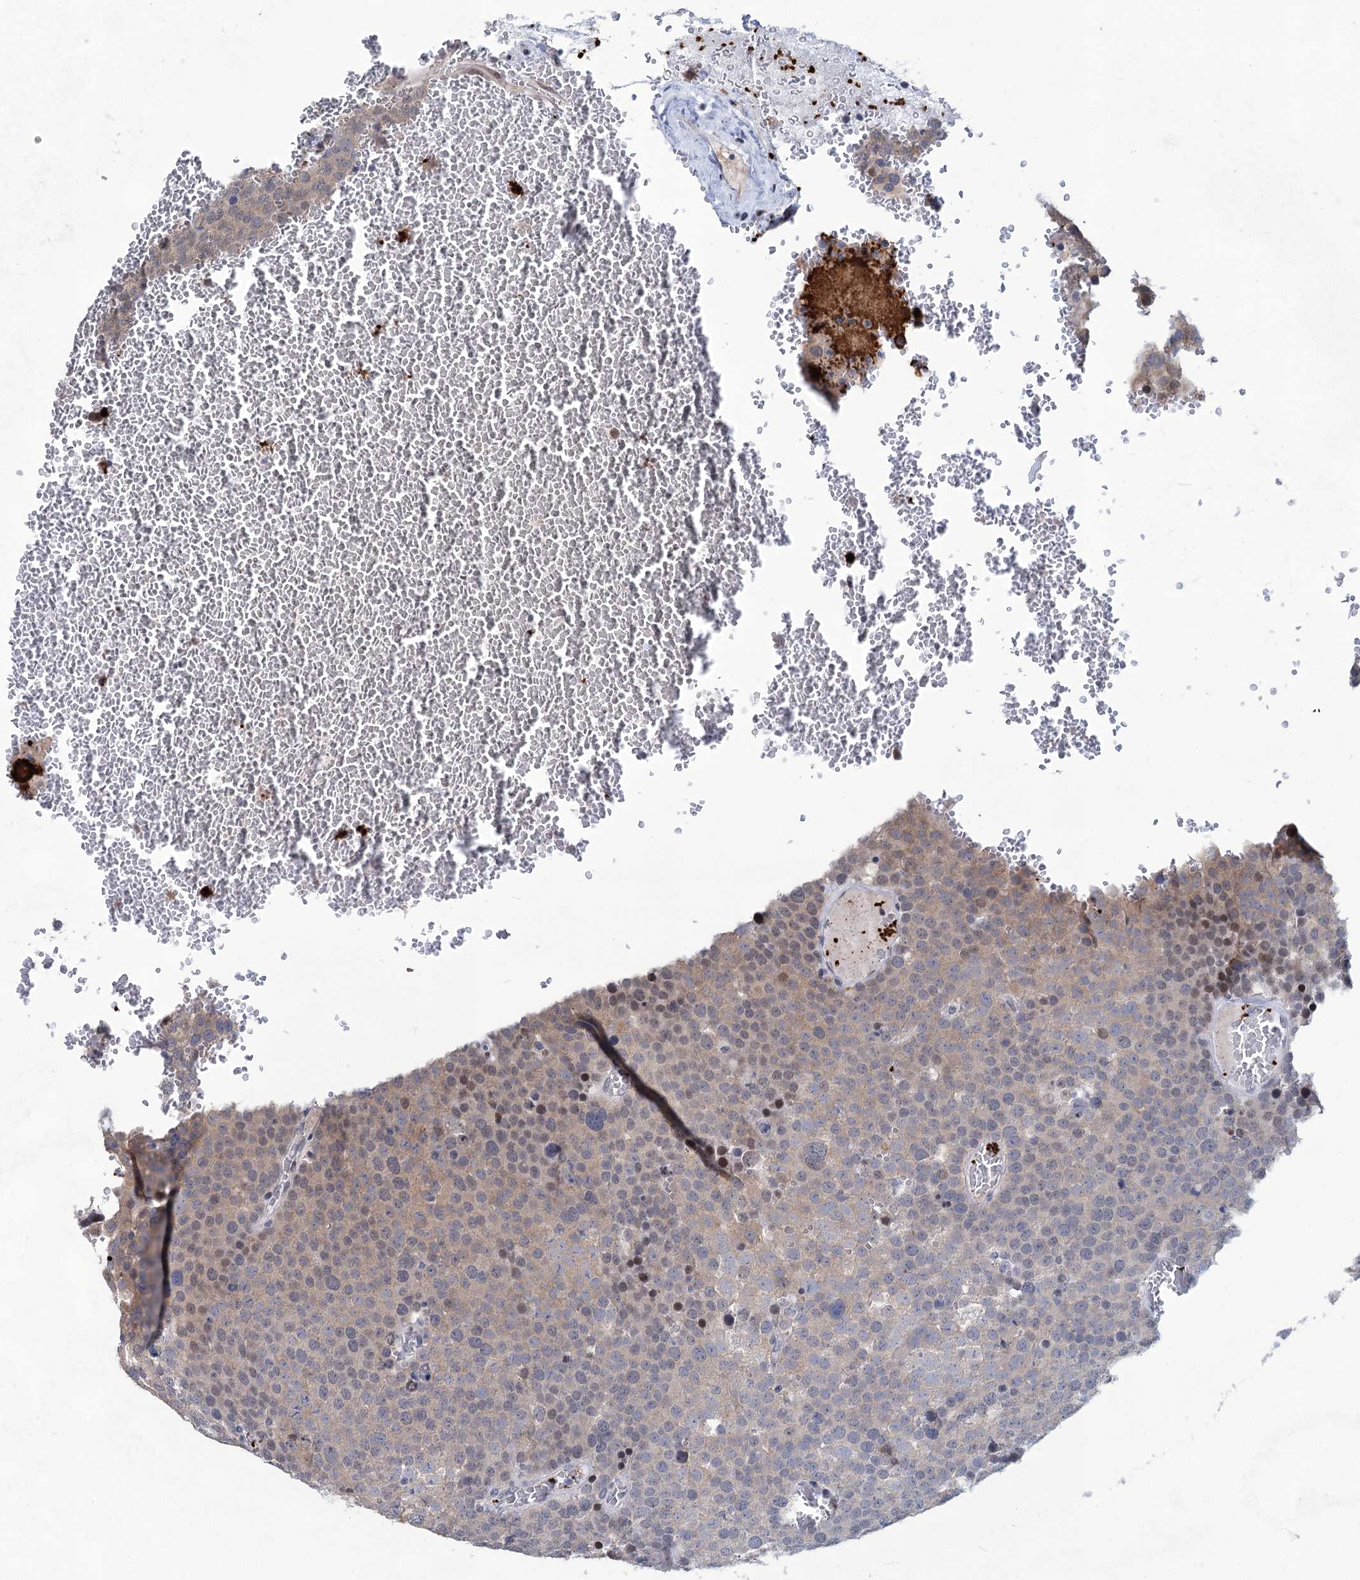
{"staining": {"intensity": "moderate", "quantity": "<25%", "location": "nuclear"}, "tissue": "testis cancer", "cell_type": "Tumor cells", "image_type": "cancer", "snomed": [{"axis": "morphology", "description": "Seminoma, NOS"}, {"axis": "topography", "description": "Testis"}], "caption": "Seminoma (testis) stained for a protein shows moderate nuclear positivity in tumor cells.", "gene": "MON2", "patient": {"sex": "male", "age": 71}}